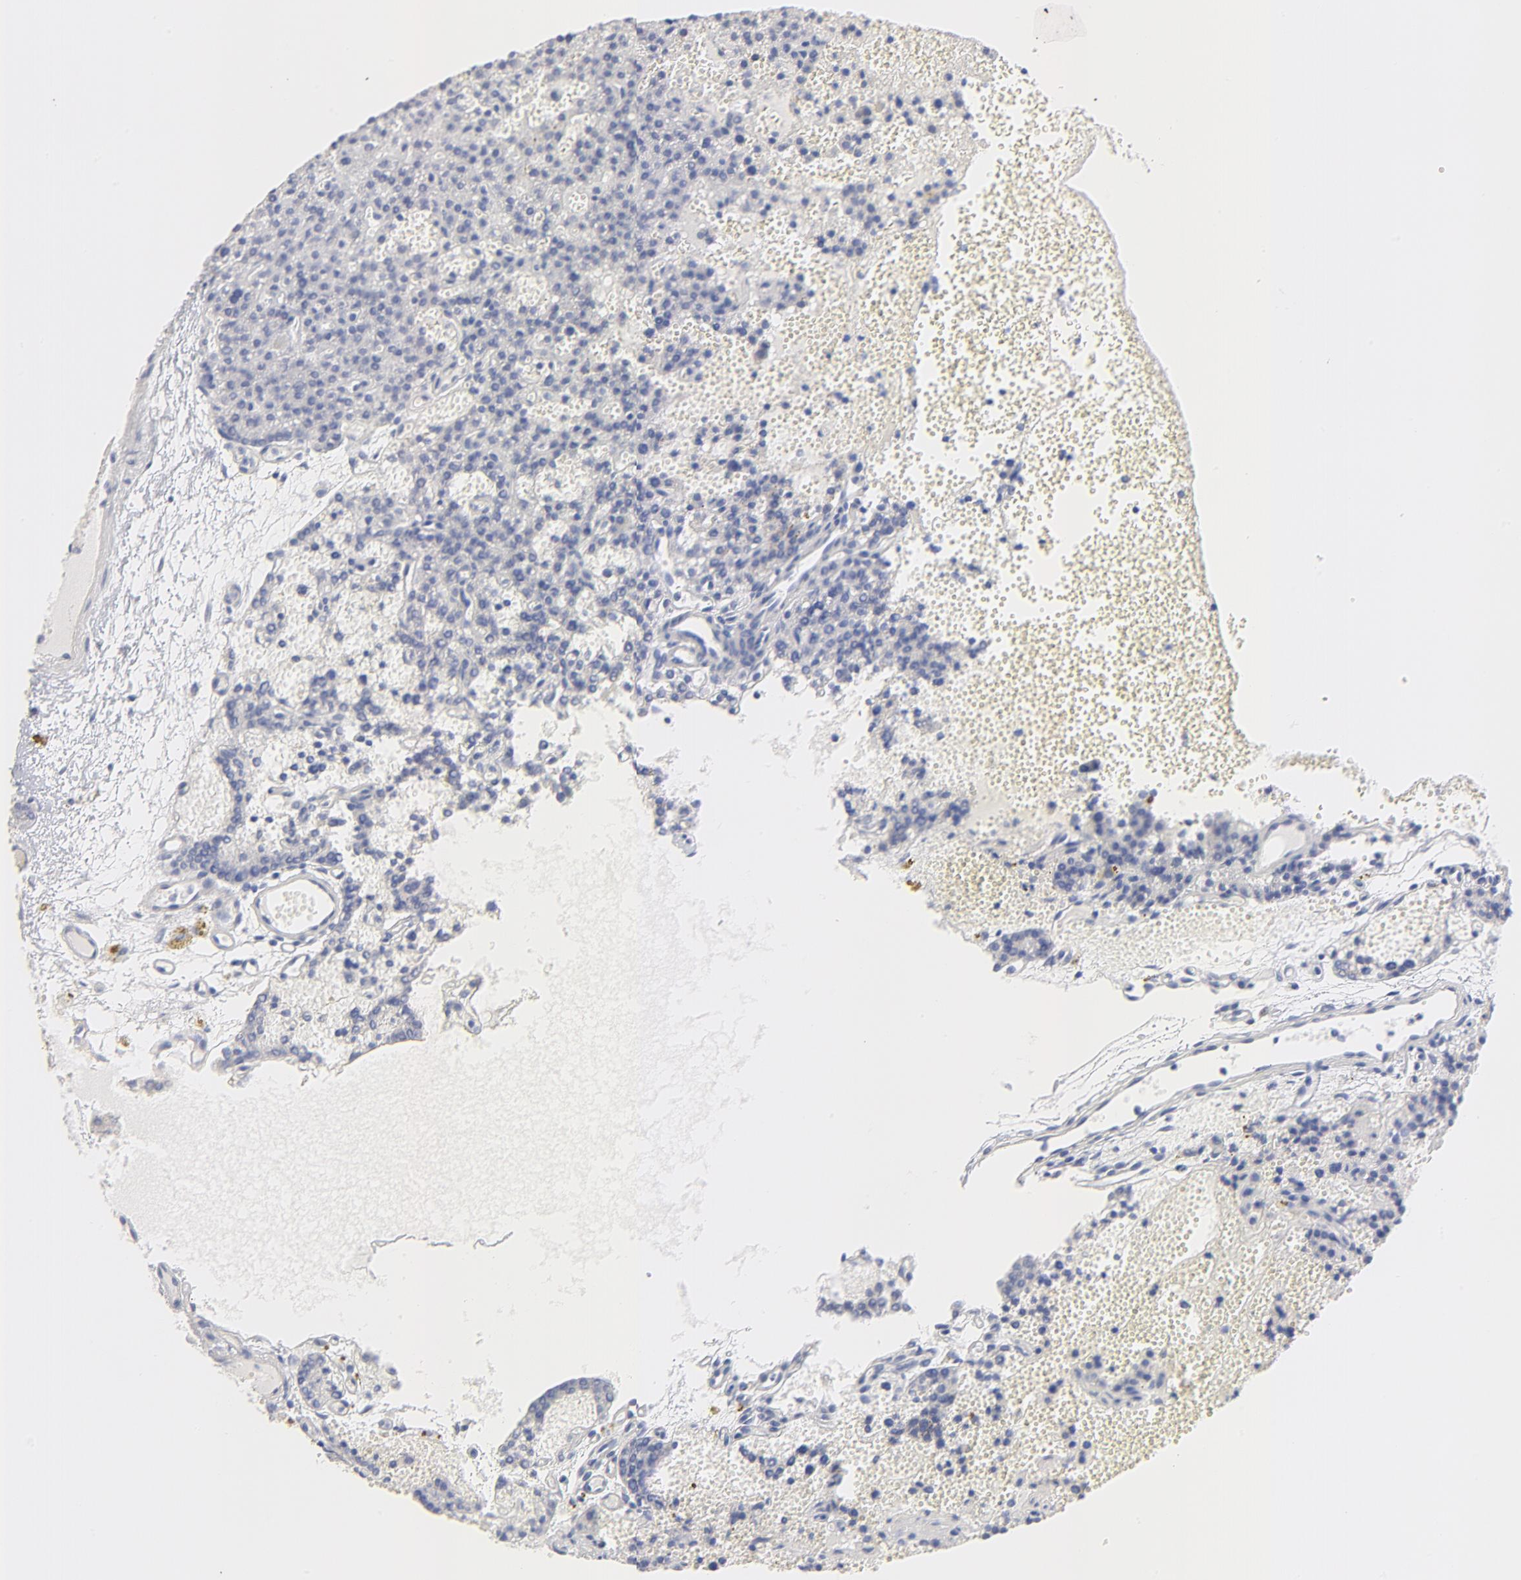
{"staining": {"intensity": "negative", "quantity": "none", "location": "none"}, "tissue": "parathyroid gland", "cell_type": "Glandular cells", "image_type": "normal", "snomed": [{"axis": "morphology", "description": "Normal tissue, NOS"}, {"axis": "topography", "description": "Parathyroid gland"}], "caption": "The IHC image has no significant positivity in glandular cells of parathyroid gland. (Brightfield microscopy of DAB (3,3'-diaminobenzidine) immunohistochemistry (IHC) at high magnification).", "gene": "PSD3", "patient": {"sex": "male", "age": 25}}